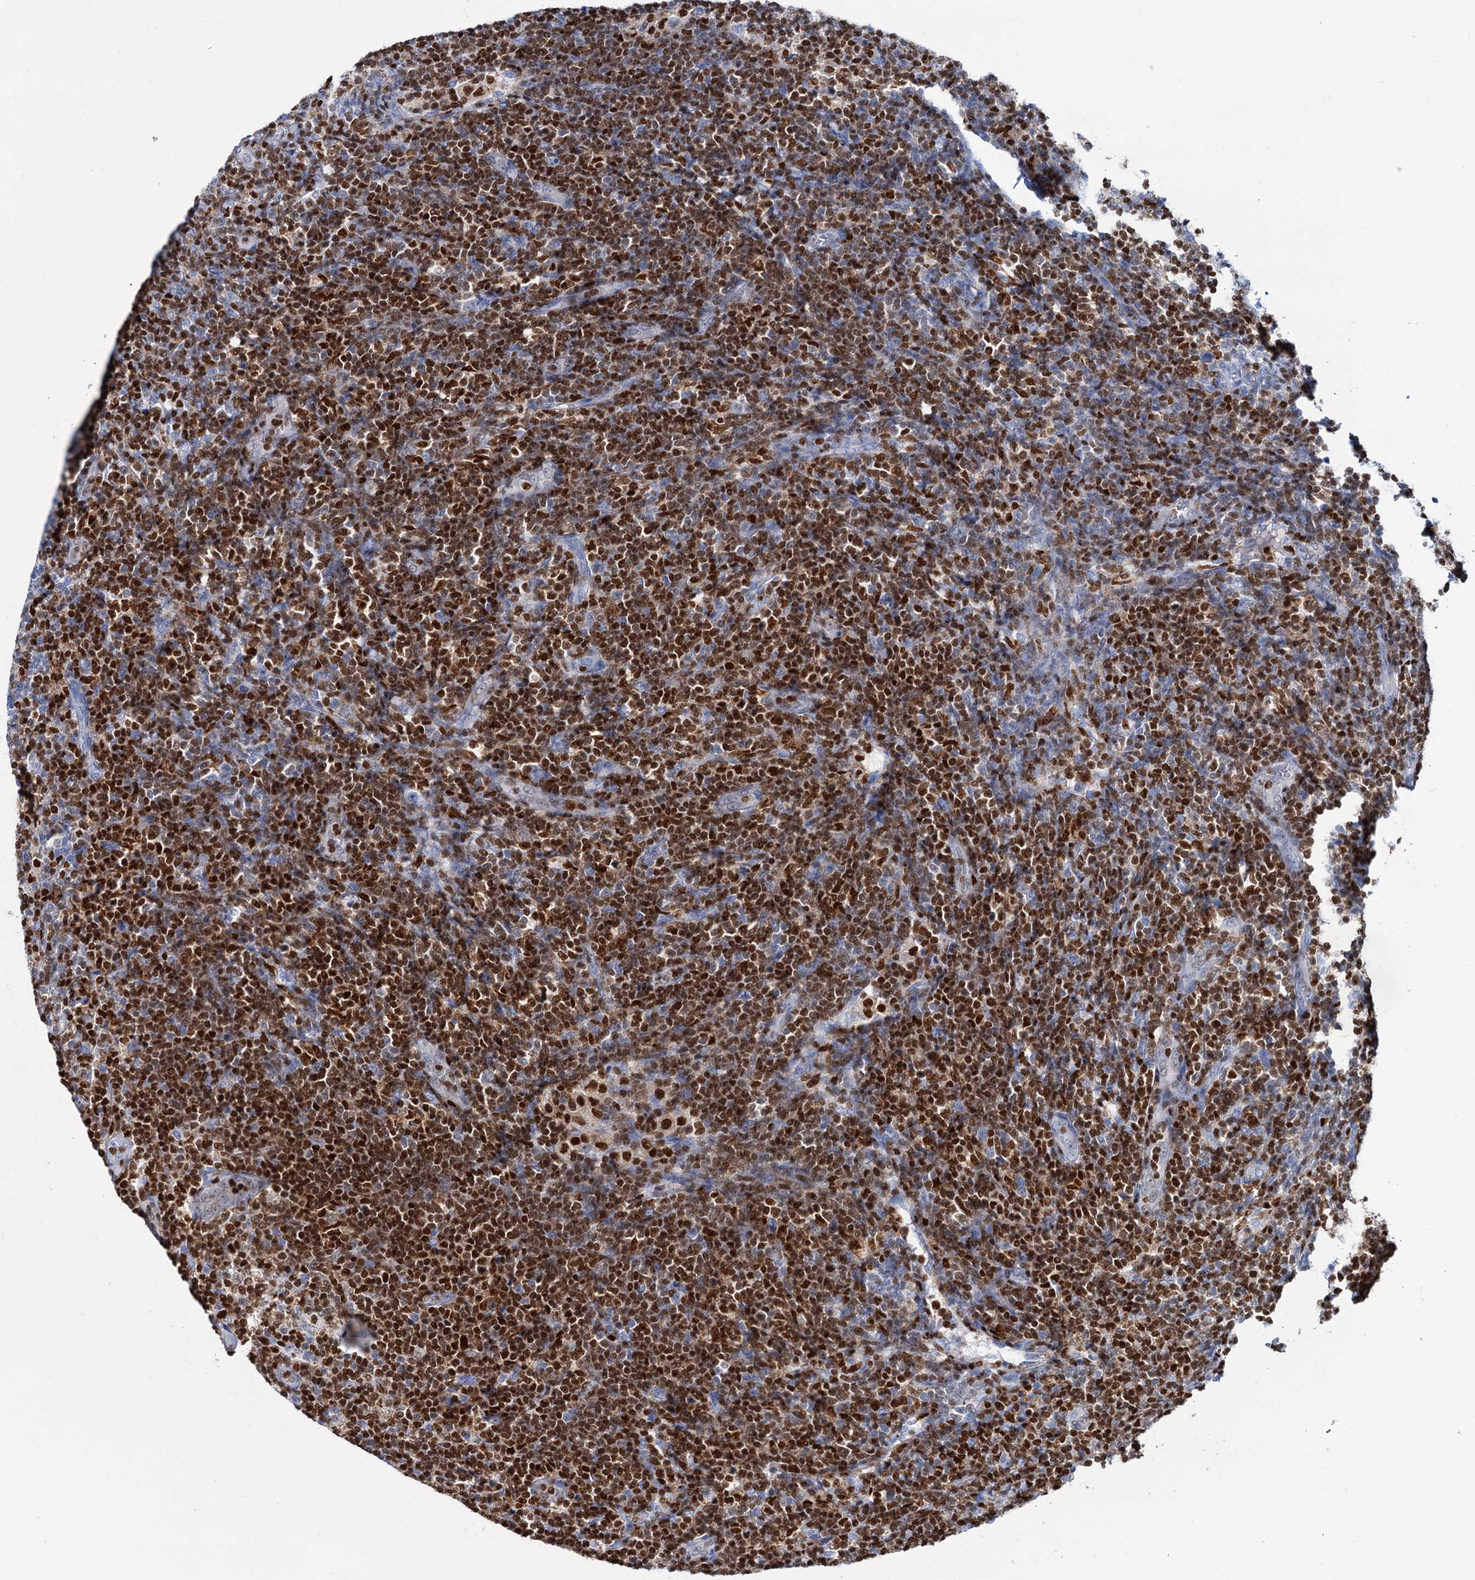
{"staining": {"intensity": "strong", "quantity": "25%-75%", "location": "nuclear"}, "tissue": "lymphoma", "cell_type": "Tumor cells", "image_type": "cancer", "snomed": [{"axis": "morphology", "description": "Malignant lymphoma, non-Hodgkin's type, Low grade"}, {"axis": "topography", "description": "Lymph node"}], "caption": "Brown immunohistochemical staining in lymphoma exhibits strong nuclear positivity in about 25%-75% of tumor cells.", "gene": "CELF2", "patient": {"sex": "male", "age": 66}}